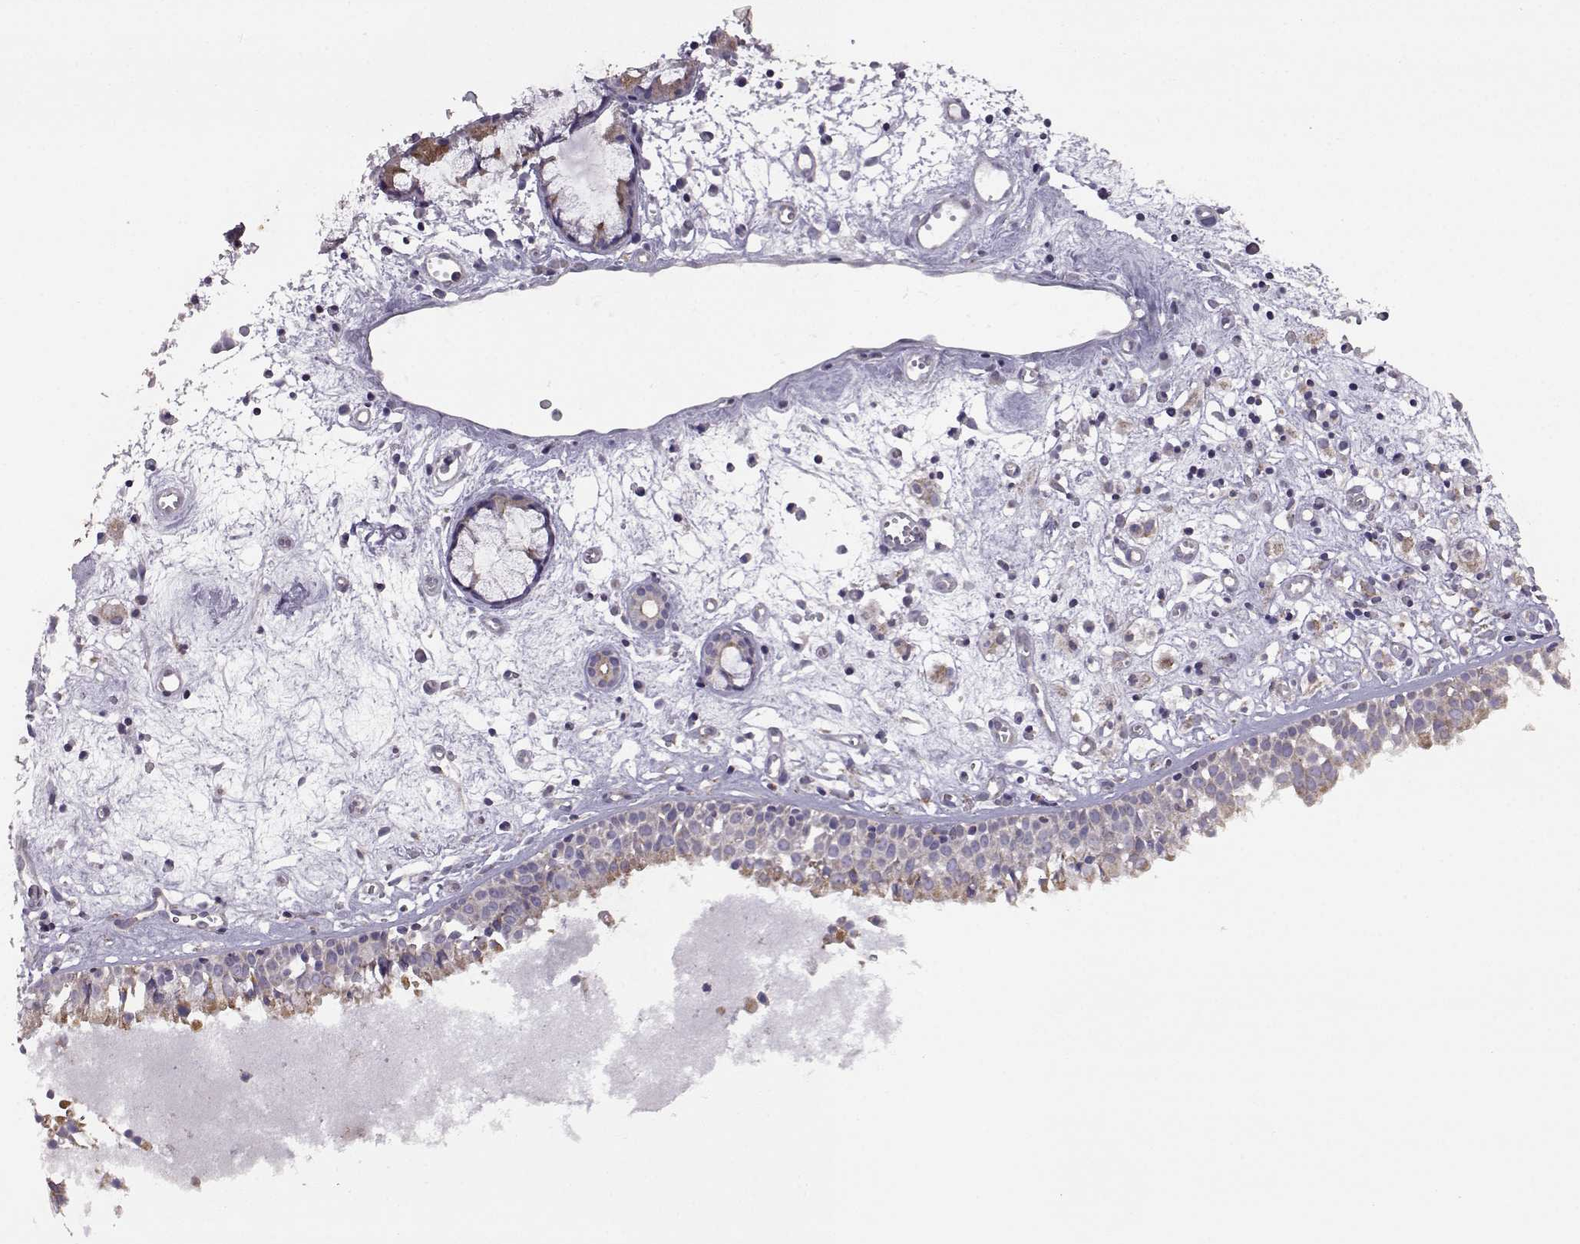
{"staining": {"intensity": "weak", "quantity": "<25%", "location": "cytoplasmic/membranous"}, "tissue": "nasopharynx", "cell_type": "Respiratory epithelial cells", "image_type": "normal", "snomed": [{"axis": "morphology", "description": "Normal tissue, NOS"}, {"axis": "topography", "description": "Nasopharynx"}], "caption": "High power microscopy histopathology image of an IHC photomicrograph of unremarkable nasopharynx, revealing no significant staining in respiratory epithelial cells. (DAB (3,3'-diaminobenzidine) IHC with hematoxylin counter stain).", "gene": "DDC", "patient": {"sex": "male", "age": 61}}